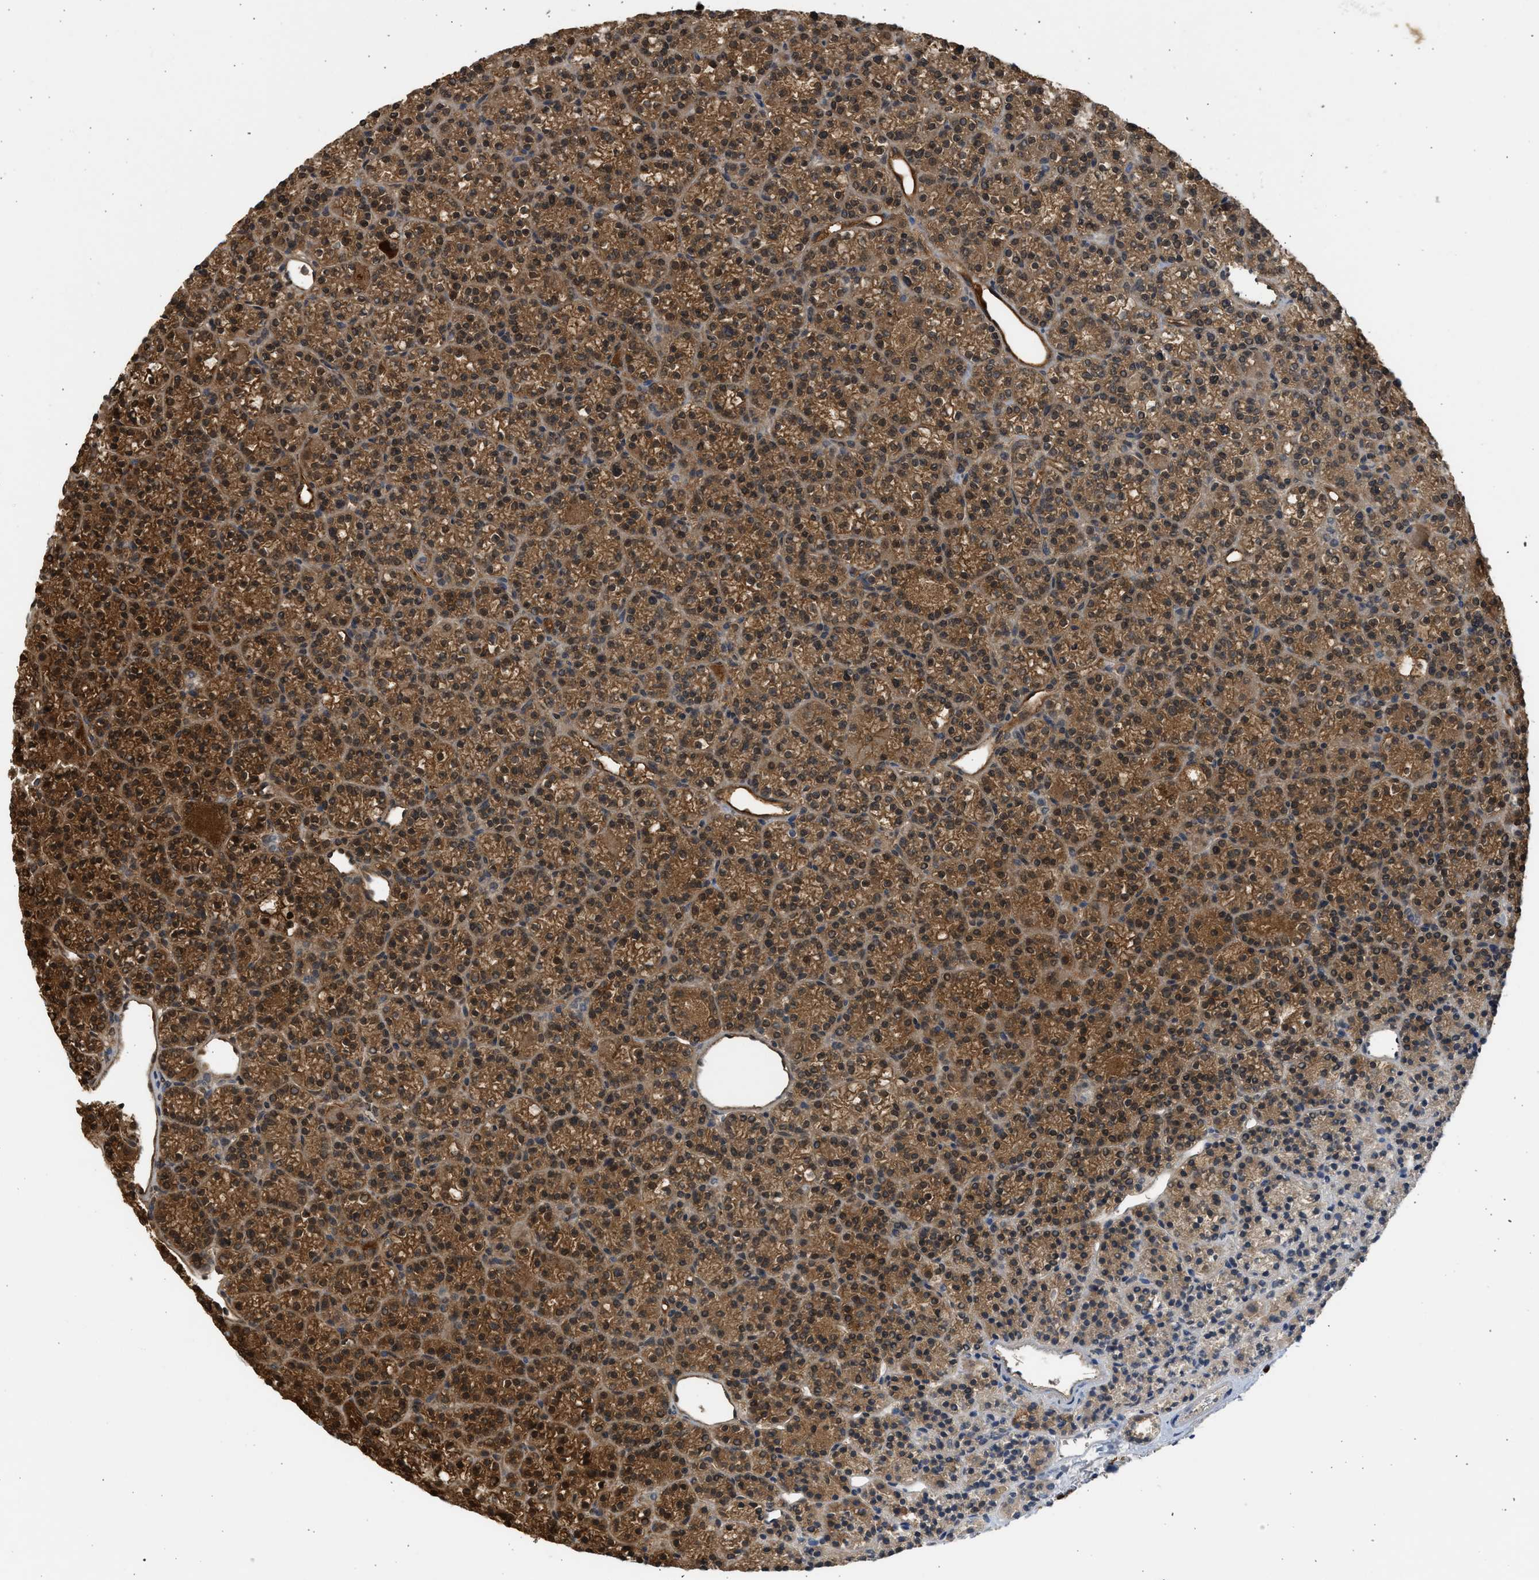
{"staining": {"intensity": "strong", "quantity": "25%-75%", "location": "cytoplasmic/membranous,nuclear"}, "tissue": "parathyroid gland", "cell_type": "Glandular cells", "image_type": "normal", "snomed": [{"axis": "morphology", "description": "Normal tissue, NOS"}, {"axis": "morphology", "description": "Adenoma, NOS"}, {"axis": "topography", "description": "Parathyroid gland"}], "caption": "Immunohistochemistry (IHC) image of unremarkable parathyroid gland: parathyroid gland stained using immunohistochemistry demonstrates high levels of strong protein expression localized specifically in the cytoplasmic/membranous,nuclear of glandular cells, appearing as a cytoplasmic/membranous,nuclear brown color.", "gene": "SULT2A1", "patient": {"sex": "female", "age": 64}}